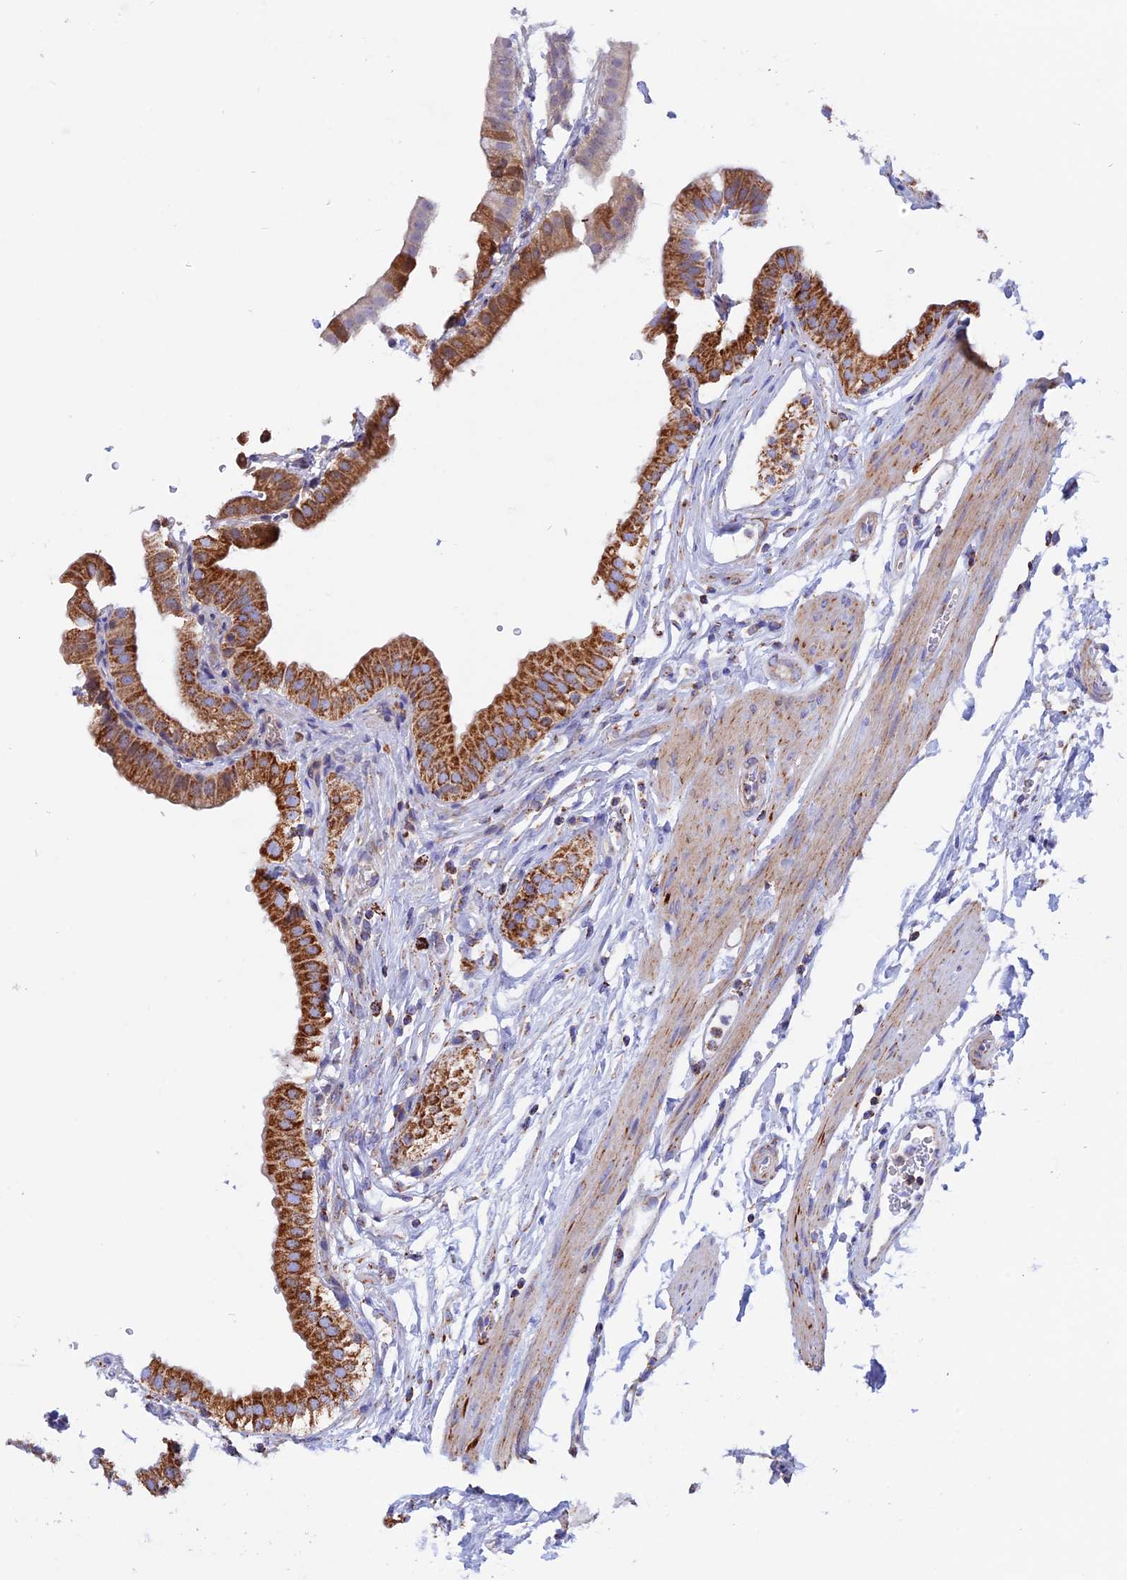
{"staining": {"intensity": "strong", "quantity": ">75%", "location": "cytoplasmic/membranous"}, "tissue": "gallbladder", "cell_type": "Glandular cells", "image_type": "normal", "snomed": [{"axis": "morphology", "description": "Normal tissue, NOS"}, {"axis": "topography", "description": "Gallbladder"}], "caption": "Immunohistochemical staining of normal gallbladder shows strong cytoplasmic/membranous protein expression in approximately >75% of glandular cells.", "gene": "GCDH", "patient": {"sex": "female", "age": 61}}